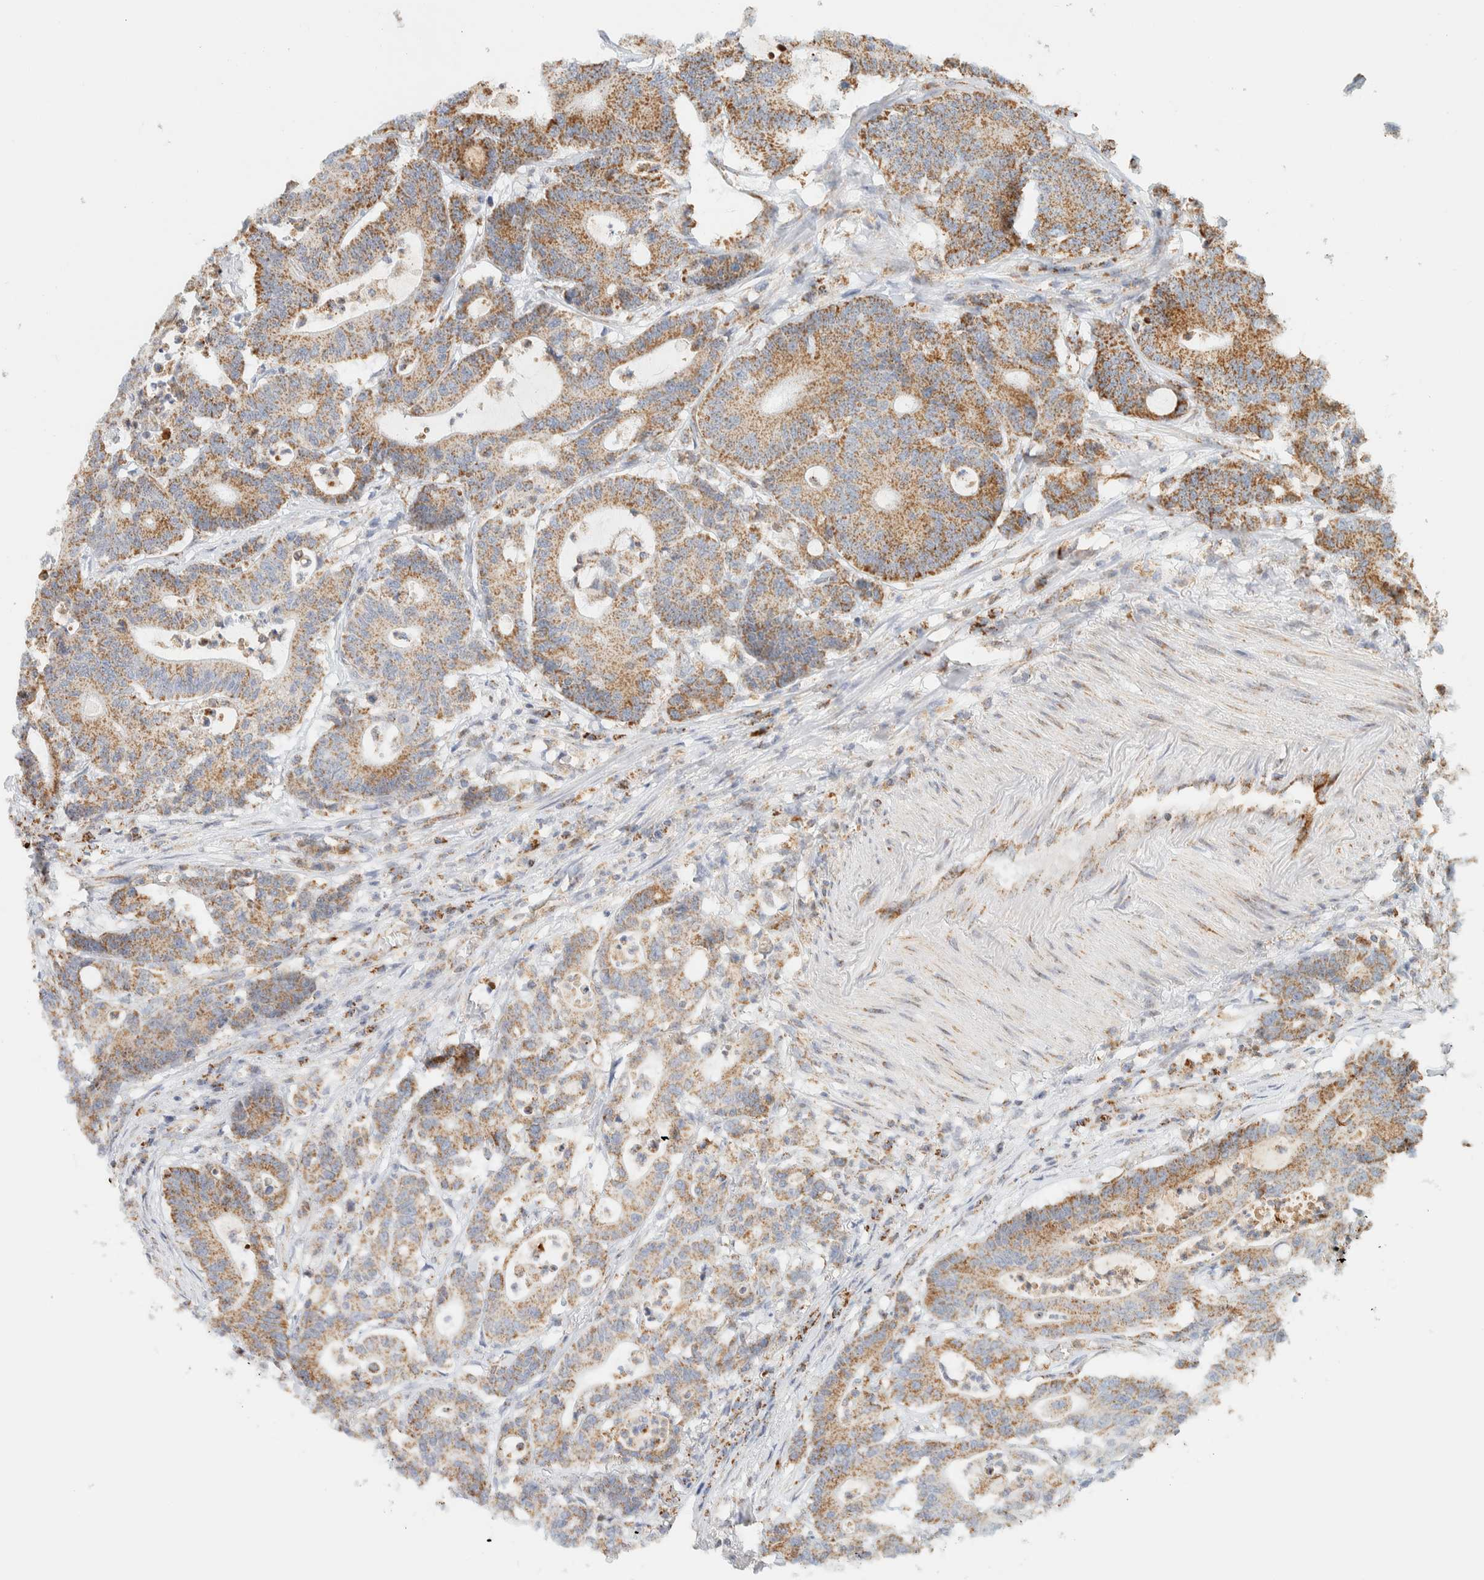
{"staining": {"intensity": "moderate", "quantity": ">75%", "location": "cytoplasmic/membranous"}, "tissue": "colorectal cancer", "cell_type": "Tumor cells", "image_type": "cancer", "snomed": [{"axis": "morphology", "description": "Adenocarcinoma, NOS"}, {"axis": "topography", "description": "Colon"}], "caption": "Approximately >75% of tumor cells in human colorectal cancer reveal moderate cytoplasmic/membranous protein positivity as visualized by brown immunohistochemical staining.", "gene": "KIFAP3", "patient": {"sex": "female", "age": 84}}